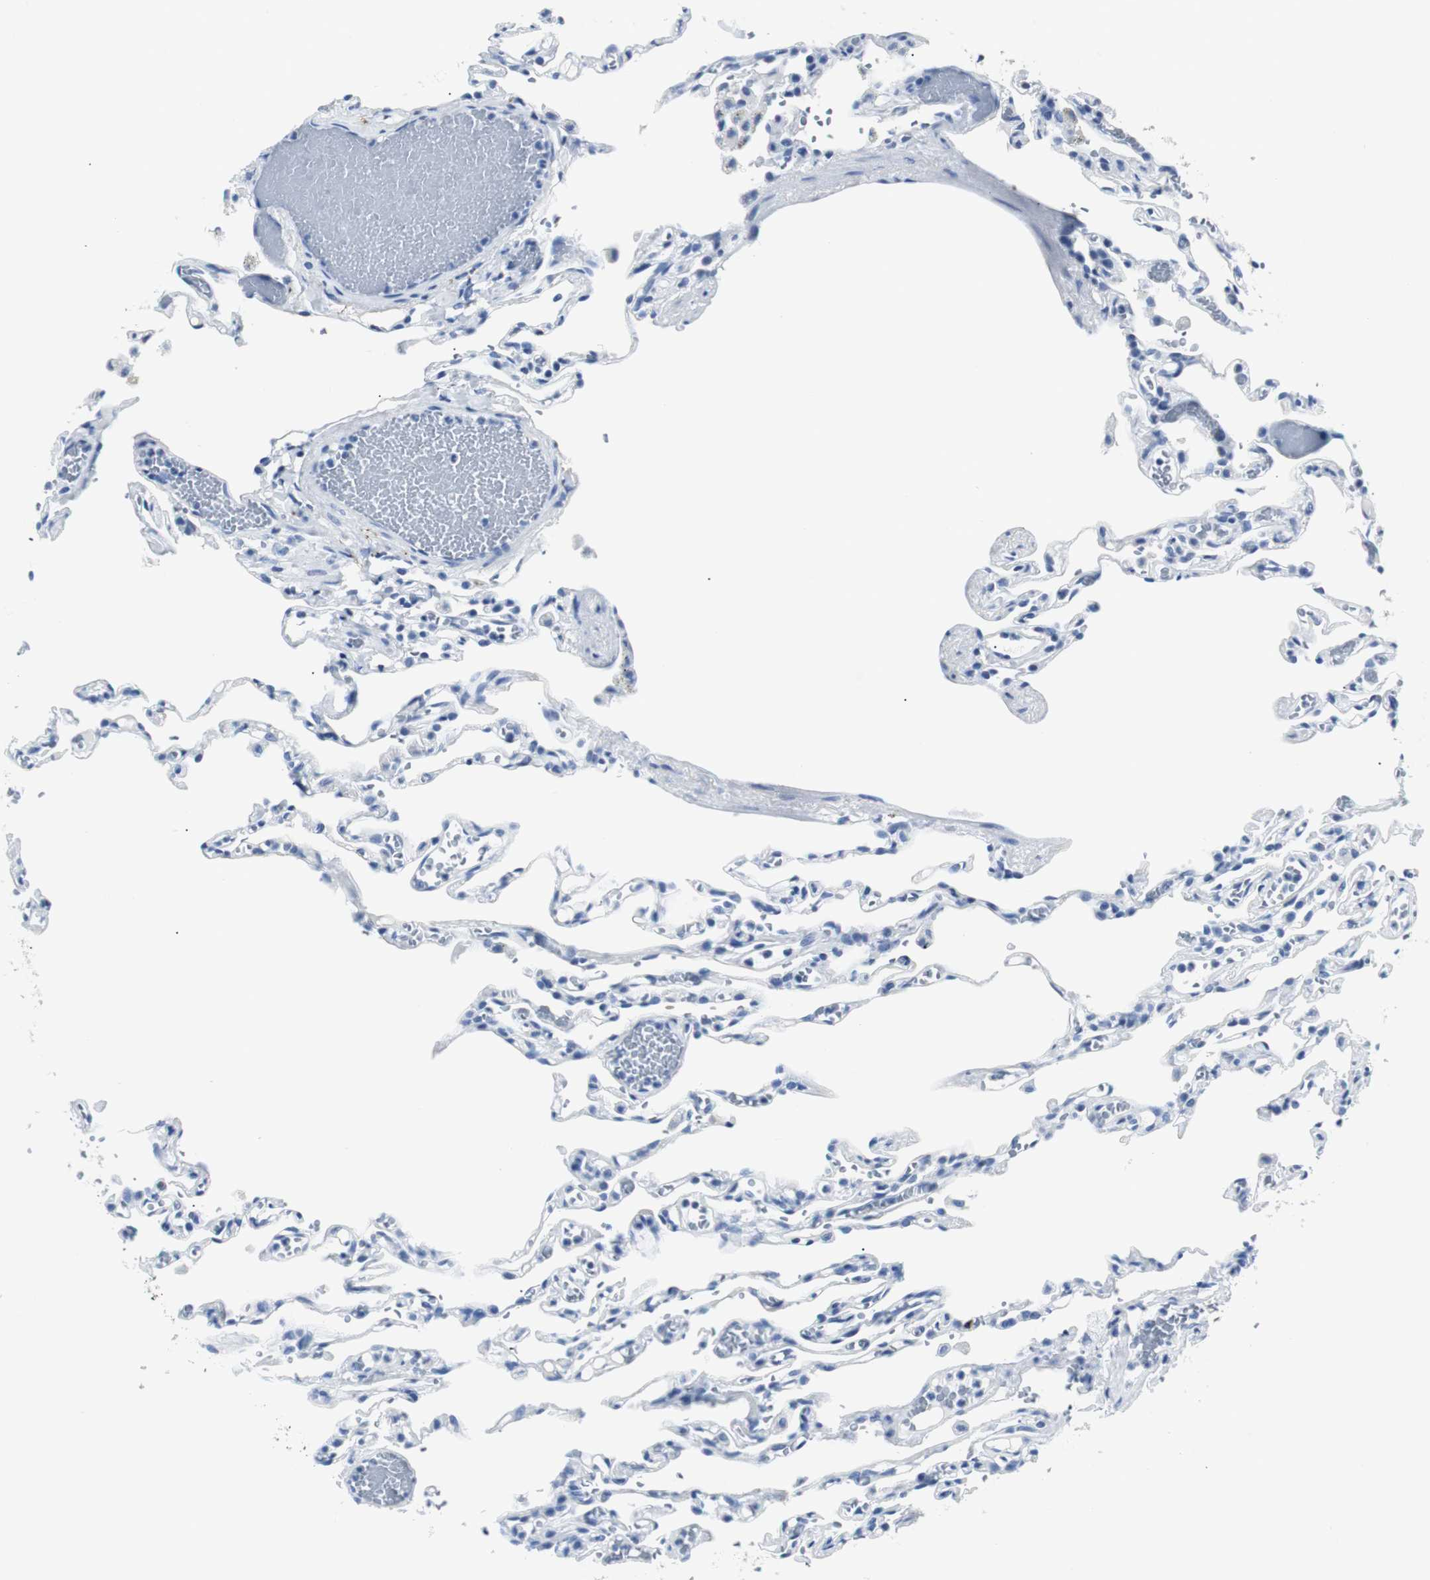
{"staining": {"intensity": "negative", "quantity": "none", "location": "none"}, "tissue": "lung", "cell_type": "Alveolar cells", "image_type": "normal", "snomed": [{"axis": "morphology", "description": "Normal tissue, NOS"}, {"axis": "topography", "description": "Lung"}], "caption": "Immunohistochemistry (IHC) photomicrograph of normal lung stained for a protein (brown), which demonstrates no expression in alveolar cells.", "gene": "GAP43", "patient": {"sex": "male", "age": 21}}